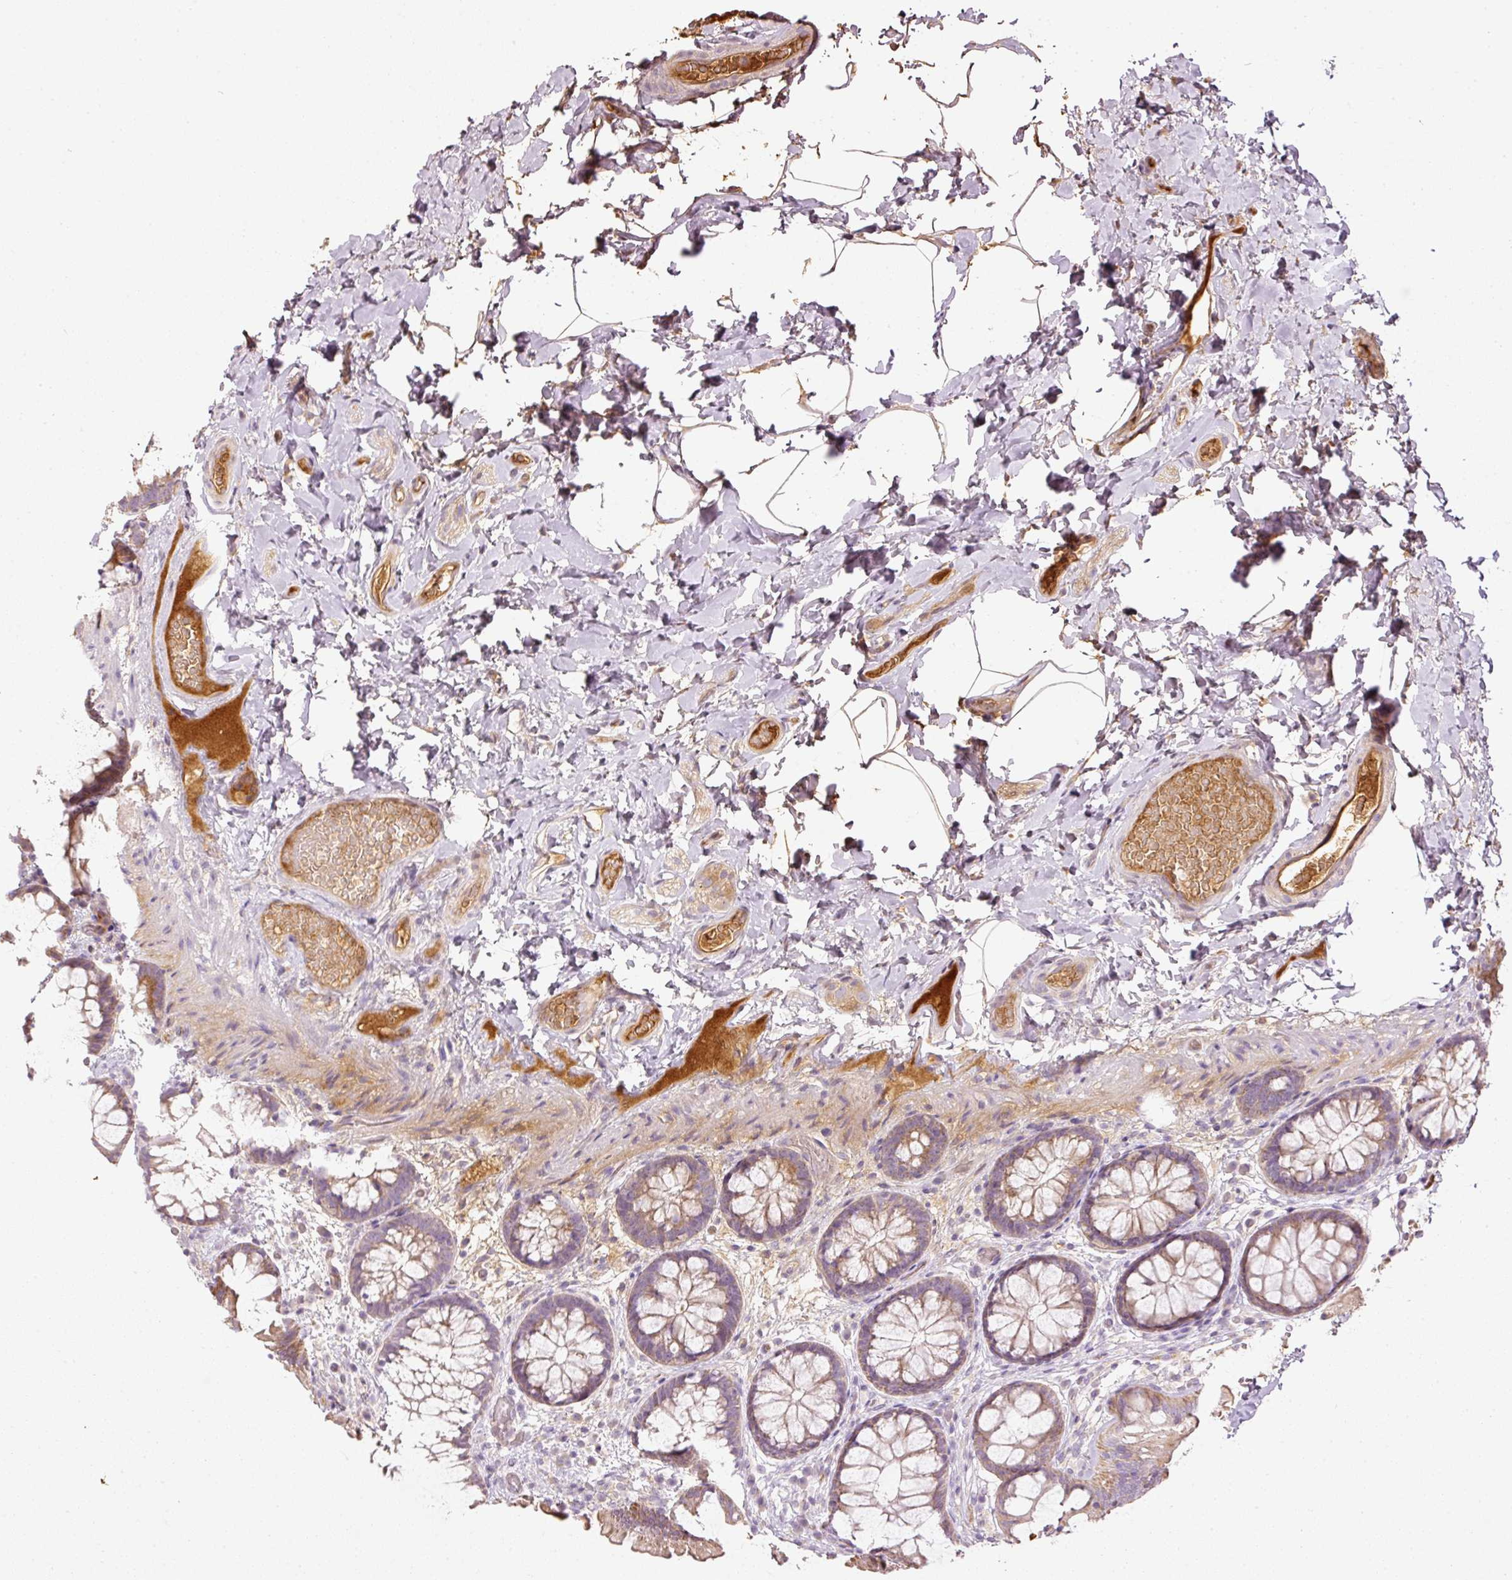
{"staining": {"intensity": "moderate", "quantity": ">75%", "location": "cytoplasmic/membranous"}, "tissue": "colon", "cell_type": "Endothelial cells", "image_type": "normal", "snomed": [{"axis": "morphology", "description": "Normal tissue, NOS"}, {"axis": "topography", "description": "Colon"}], "caption": "Immunohistochemistry (IHC) photomicrograph of normal colon: colon stained using IHC exhibits medium levels of moderate protein expression localized specifically in the cytoplasmic/membranous of endothelial cells, appearing as a cytoplasmic/membranous brown color.", "gene": "SERPING1", "patient": {"sex": "male", "age": 46}}